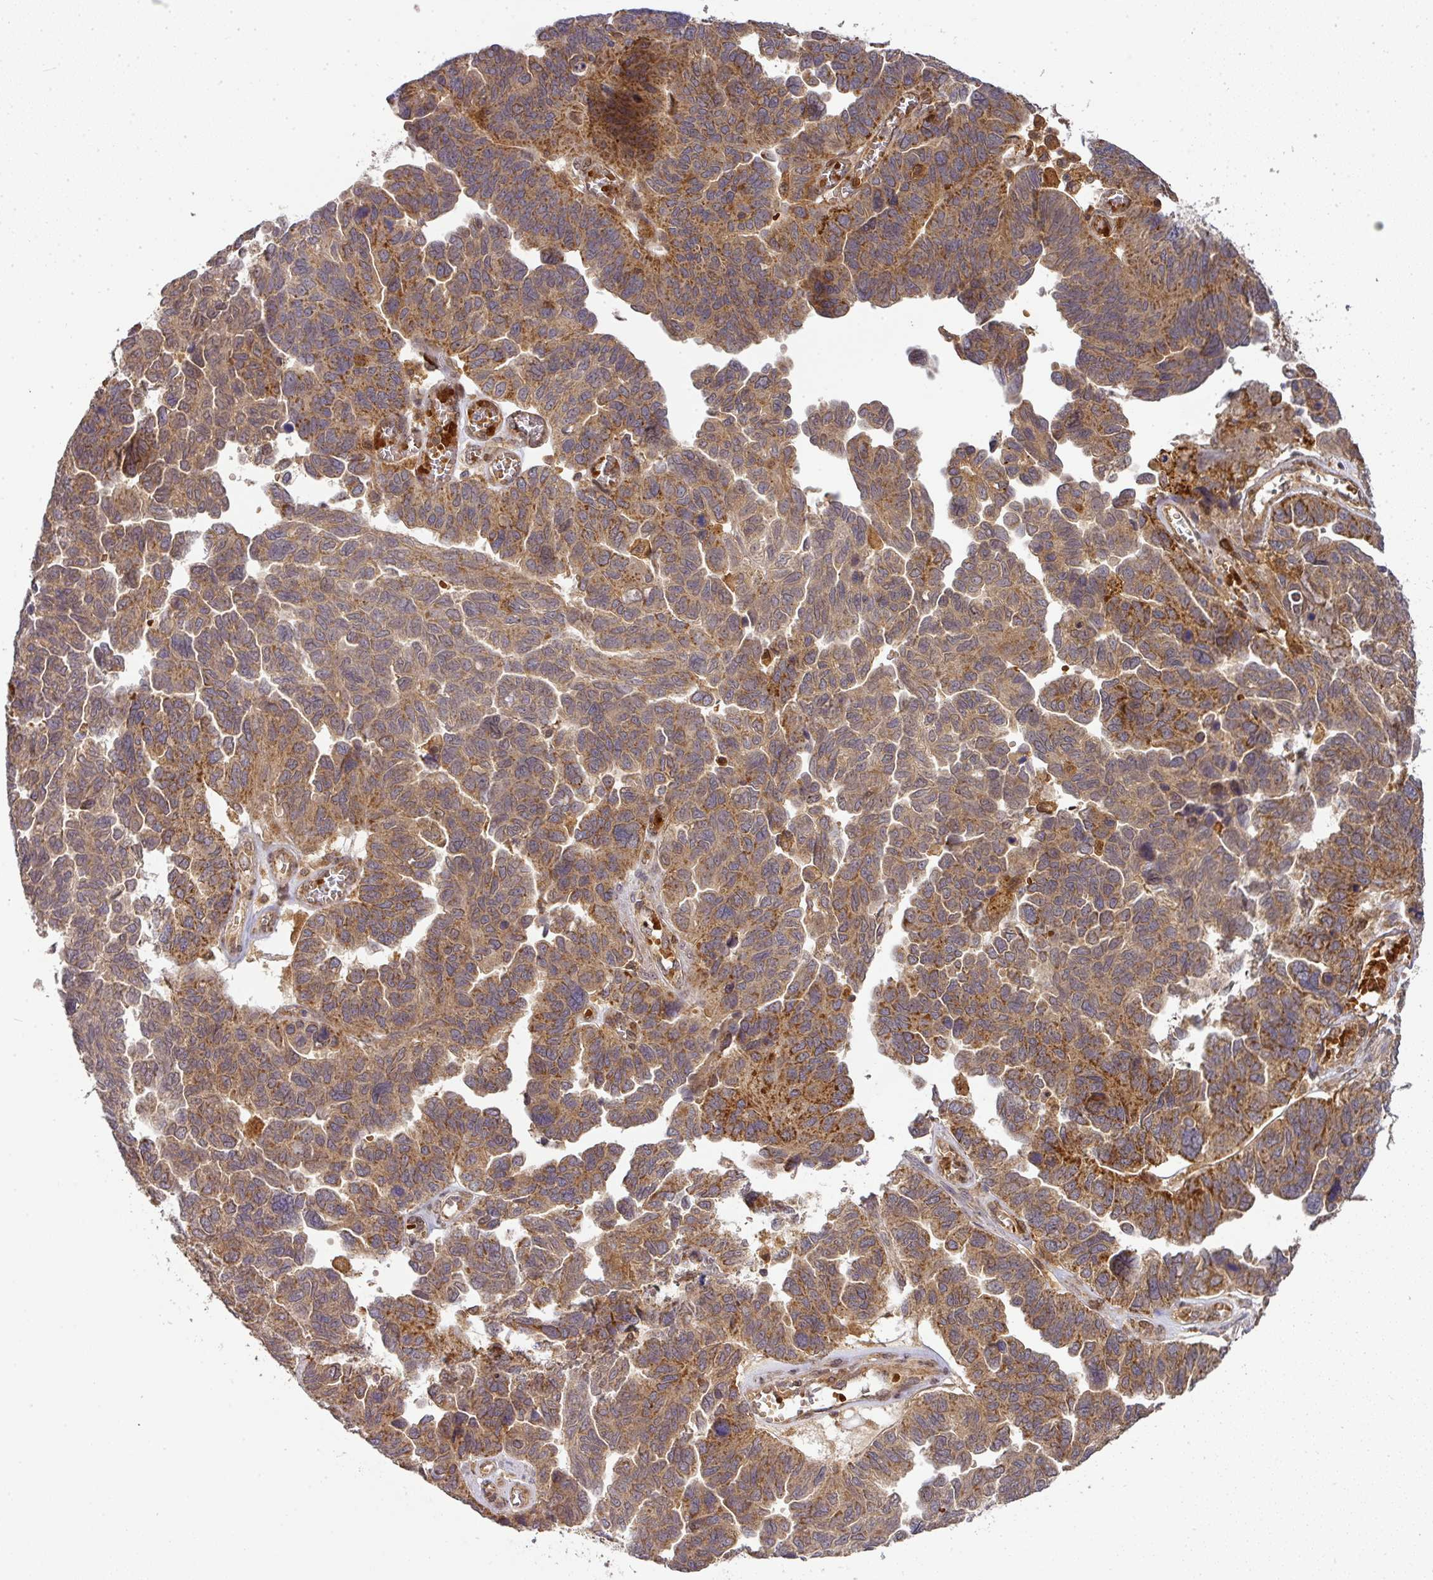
{"staining": {"intensity": "moderate", "quantity": ">75%", "location": "cytoplasmic/membranous"}, "tissue": "ovarian cancer", "cell_type": "Tumor cells", "image_type": "cancer", "snomed": [{"axis": "morphology", "description": "Cystadenocarcinoma, serous, NOS"}, {"axis": "topography", "description": "Ovary"}], "caption": "Ovarian serous cystadenocarcinoma was stained to show a protein in brown. There is medium levels of moderate cytoplasmic/membranous positivity in approximately >75% of tumor cells.", "gene": "MALSU1", "patient": {"sex": "female", "age": 64}}